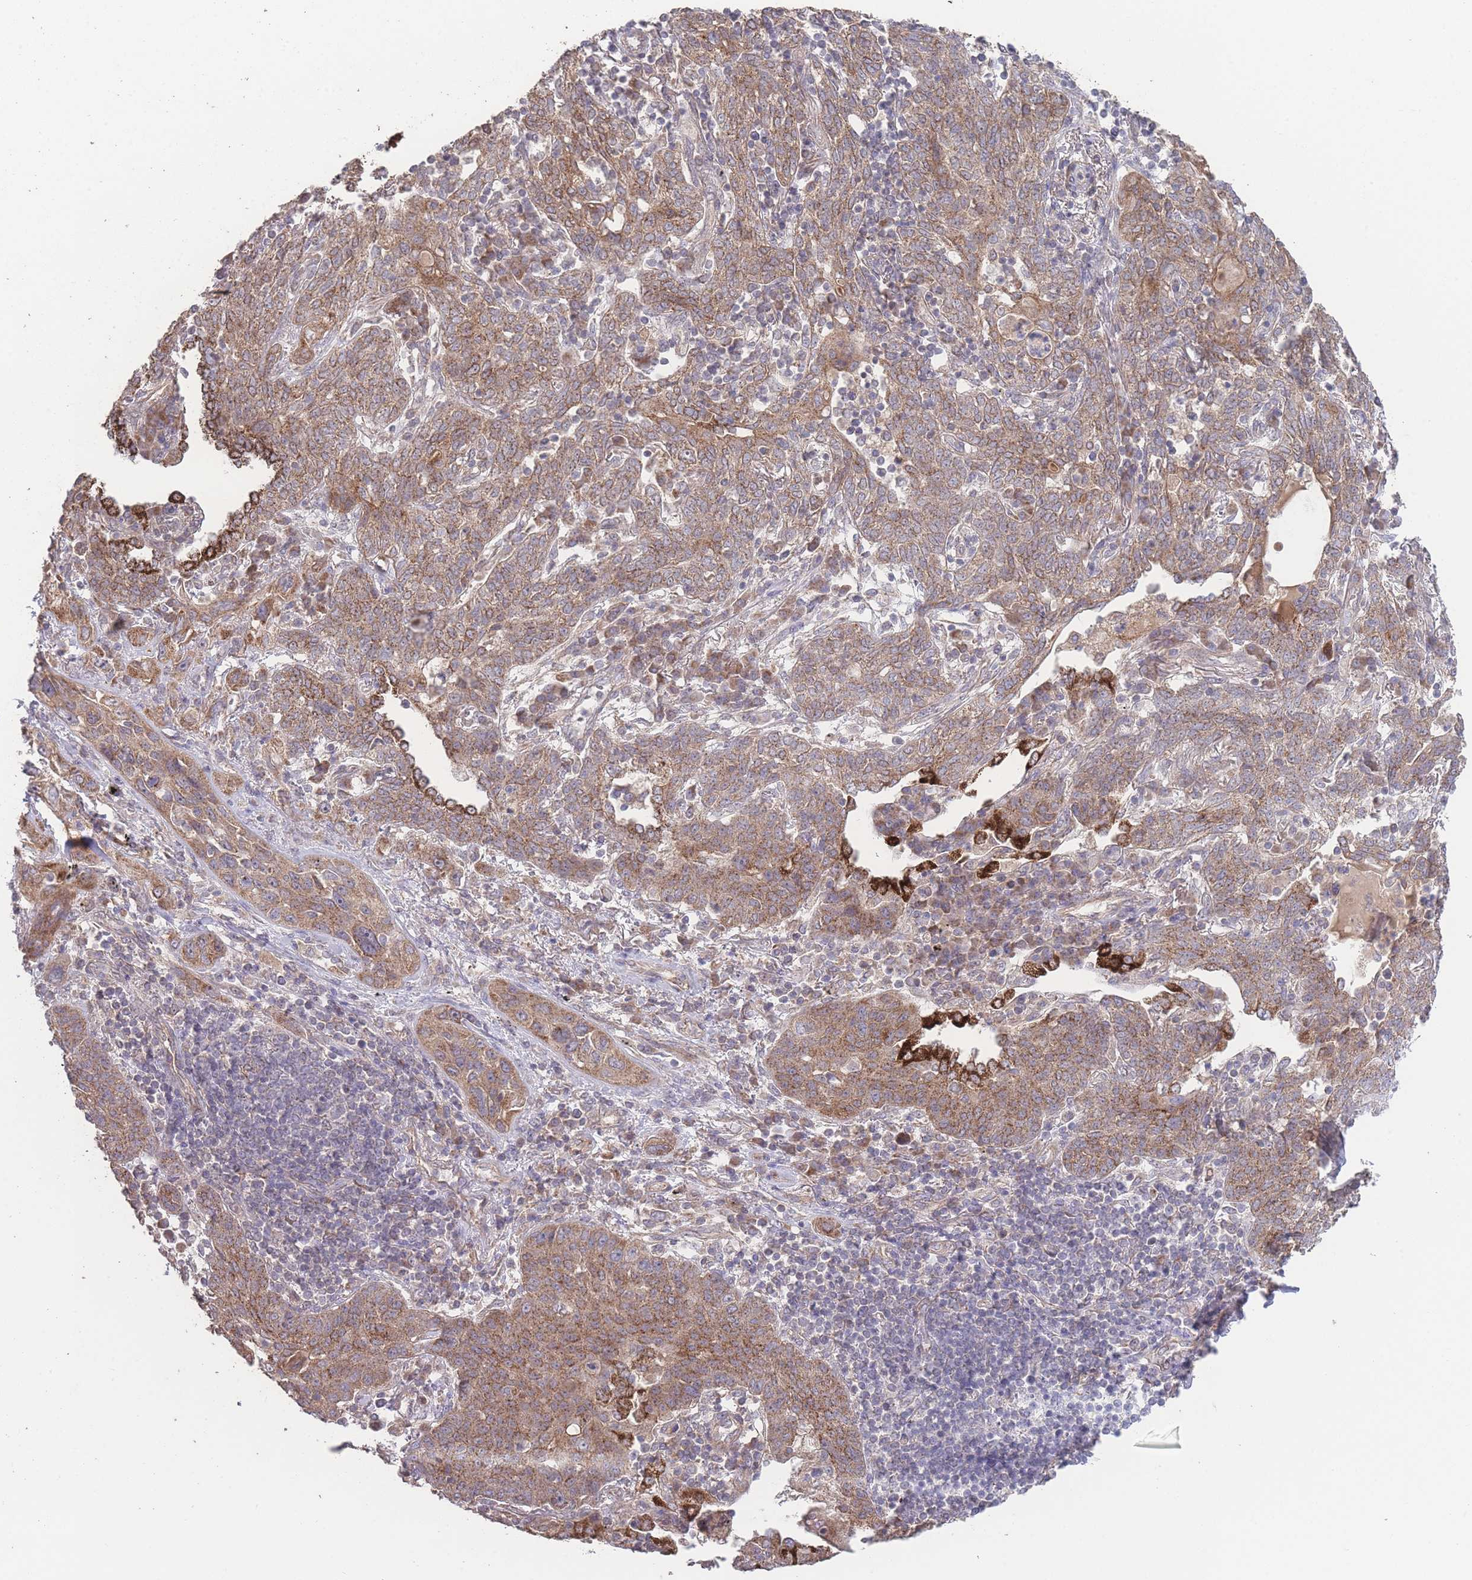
{"staining": {"intensity": "moderate", "quantity": ">75%", "location": "cytoplasmic/membranous"}, "tissue": "lung cancer", "cell_type": "Tumor cells", "image_type": "cancer", "snomed": [{"axis": "morphology", "description": "Squamous cell carcinoma, NOS"}, {"axis": "topography", "description": "Lung"}], "caption": "This photomicrograph reveals IHC staining of human lung cancer (squamous cell carcinoma), with medium moderate cytoplasmic/membranous expression in approximately >75% of tumor cells.", "gene": "PXMP4", "patient": {"sex": "female", "age": 70}}